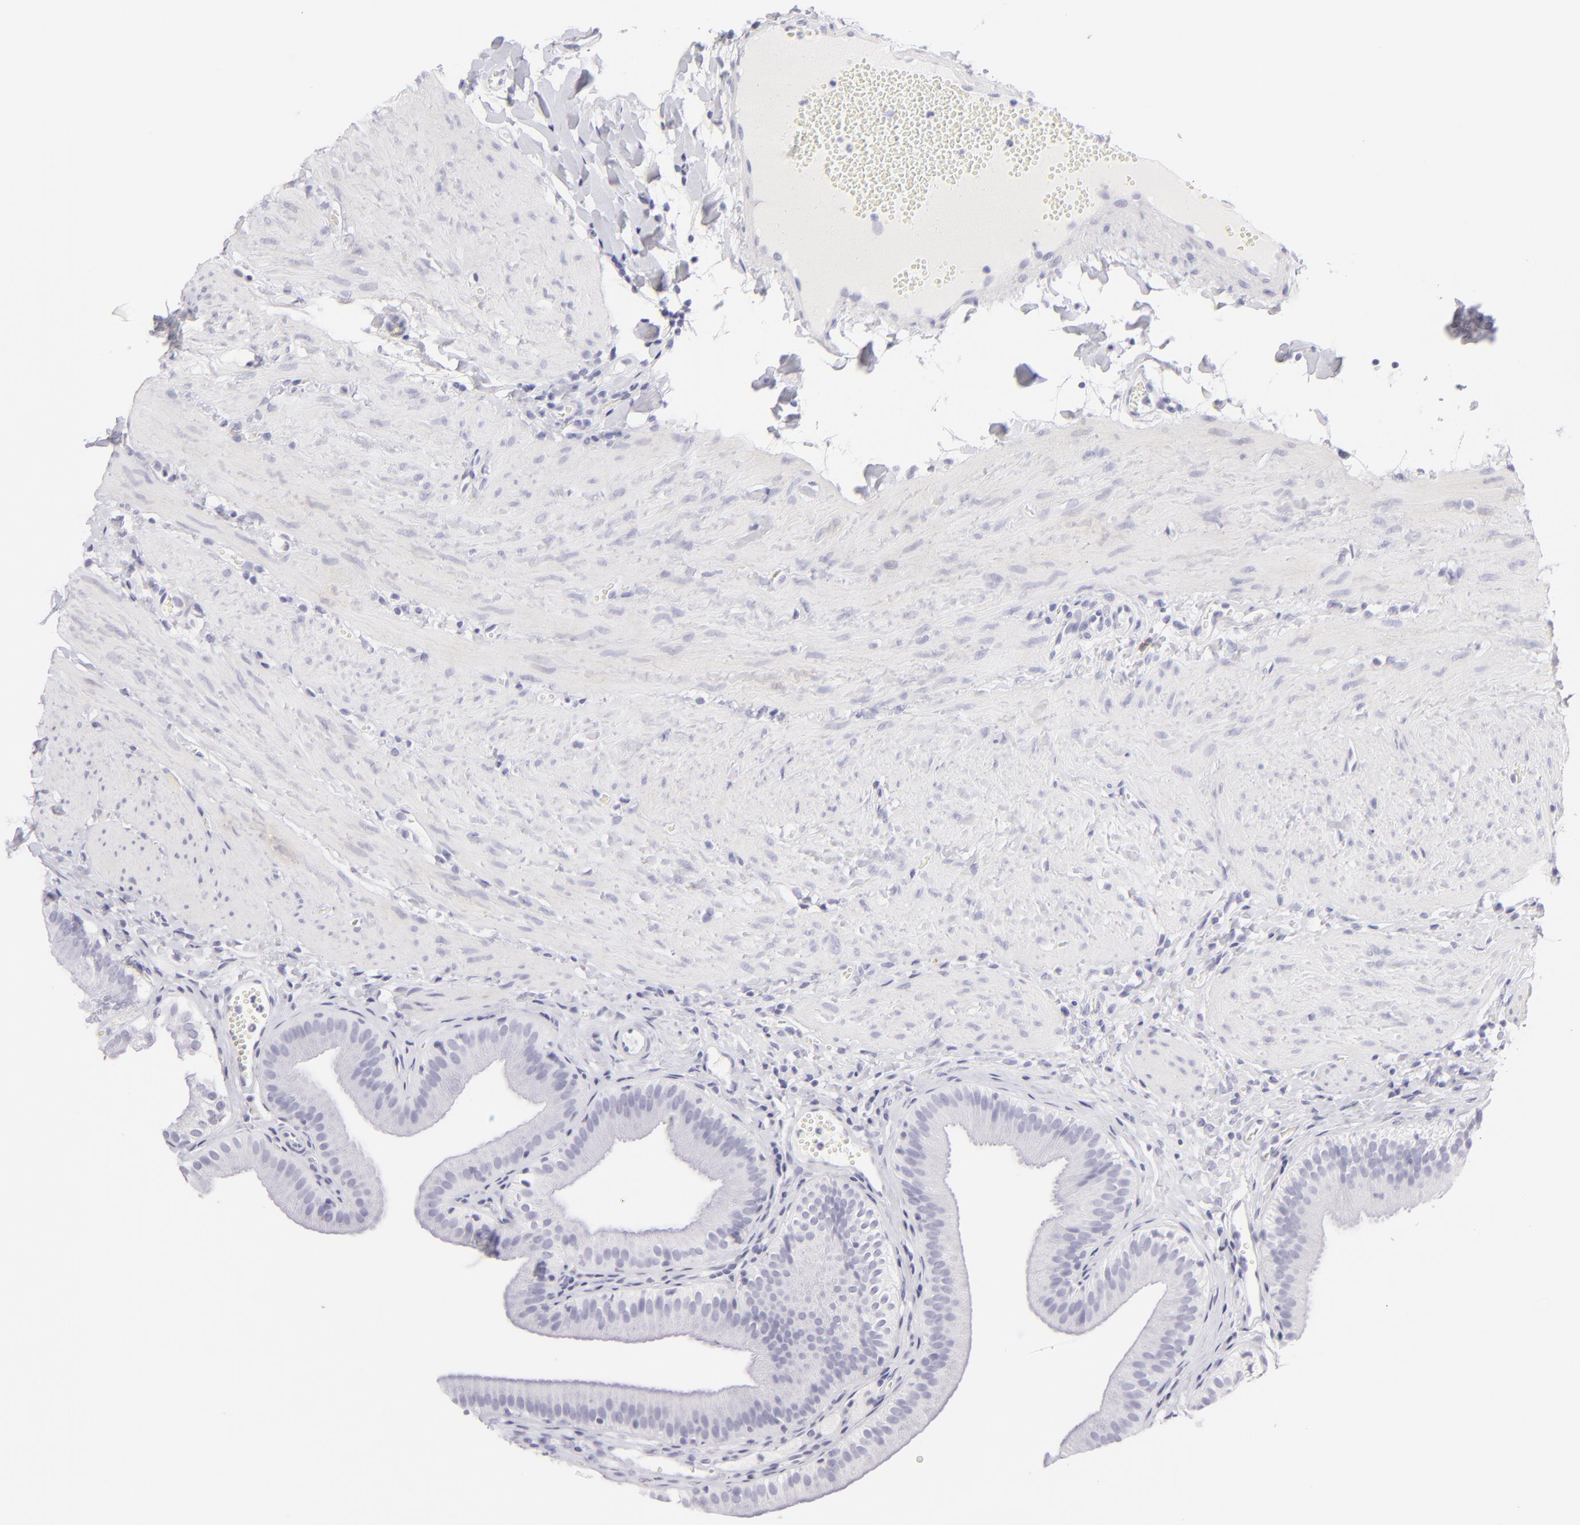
{"staining": {"intensity": "negative", "quantity": "none", "location": "none"}, "tissue": "gallbladder", "cell_type": "Glandular cells", "image_type": "normal", "snomed": [{"axis": "morphology", "description": "Normal tissue, NOS"}, {"axis": "topography", "description": "Gallbladder"}], "caption": "Glandular cells are negative for protein expression in benign human gallbladder. The staining is performed using DAB brown chromogen with nuclei counter-stained in using hematoxylin.", "gene": "FCER2", "patient": {"sex": "female", "age": 24}}